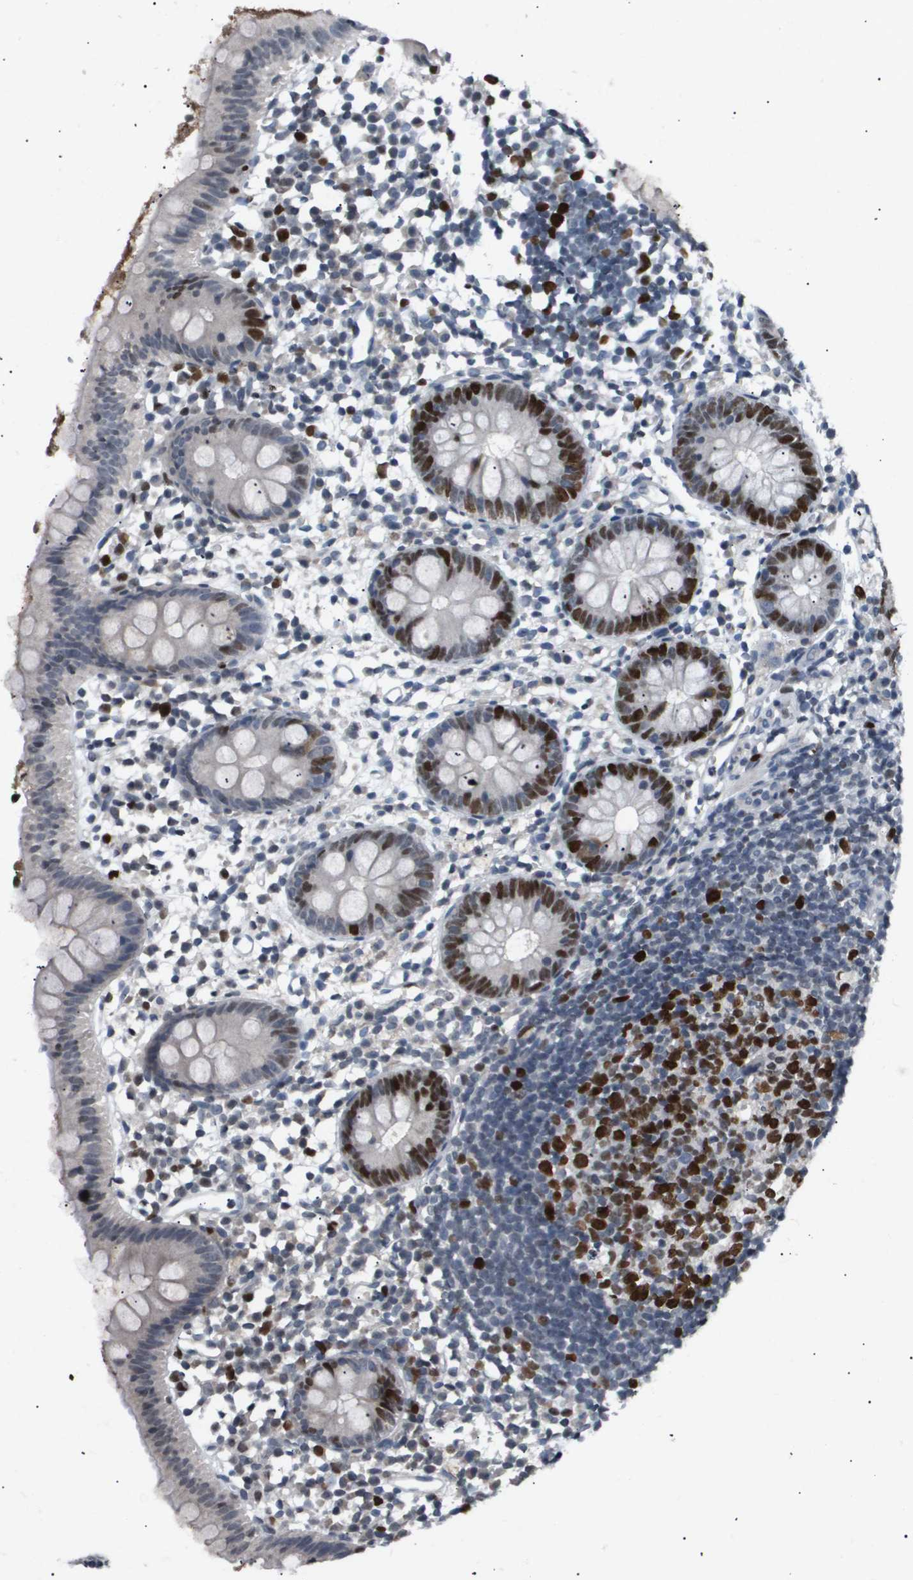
{"staining": {"intensity": "strong", "quantity": "25%-75%", "location": "nuclear"}, "tissue": "appendix", "cell_type": "Glandular cells", "image_type": "normal", "snomed": [{"axis": "morphology", "description": "Normal tissue, NOS"}, {"axis": "topography", "description": "Appendix"}], "caption": "Immunohistochemistry (DAB) staining of benign human appendix displays strong nuclear protein expression in about 25%-75% of glandular cells.", "gene": "ANAPC2", "patient": {"sex": "female", "age": 20}}